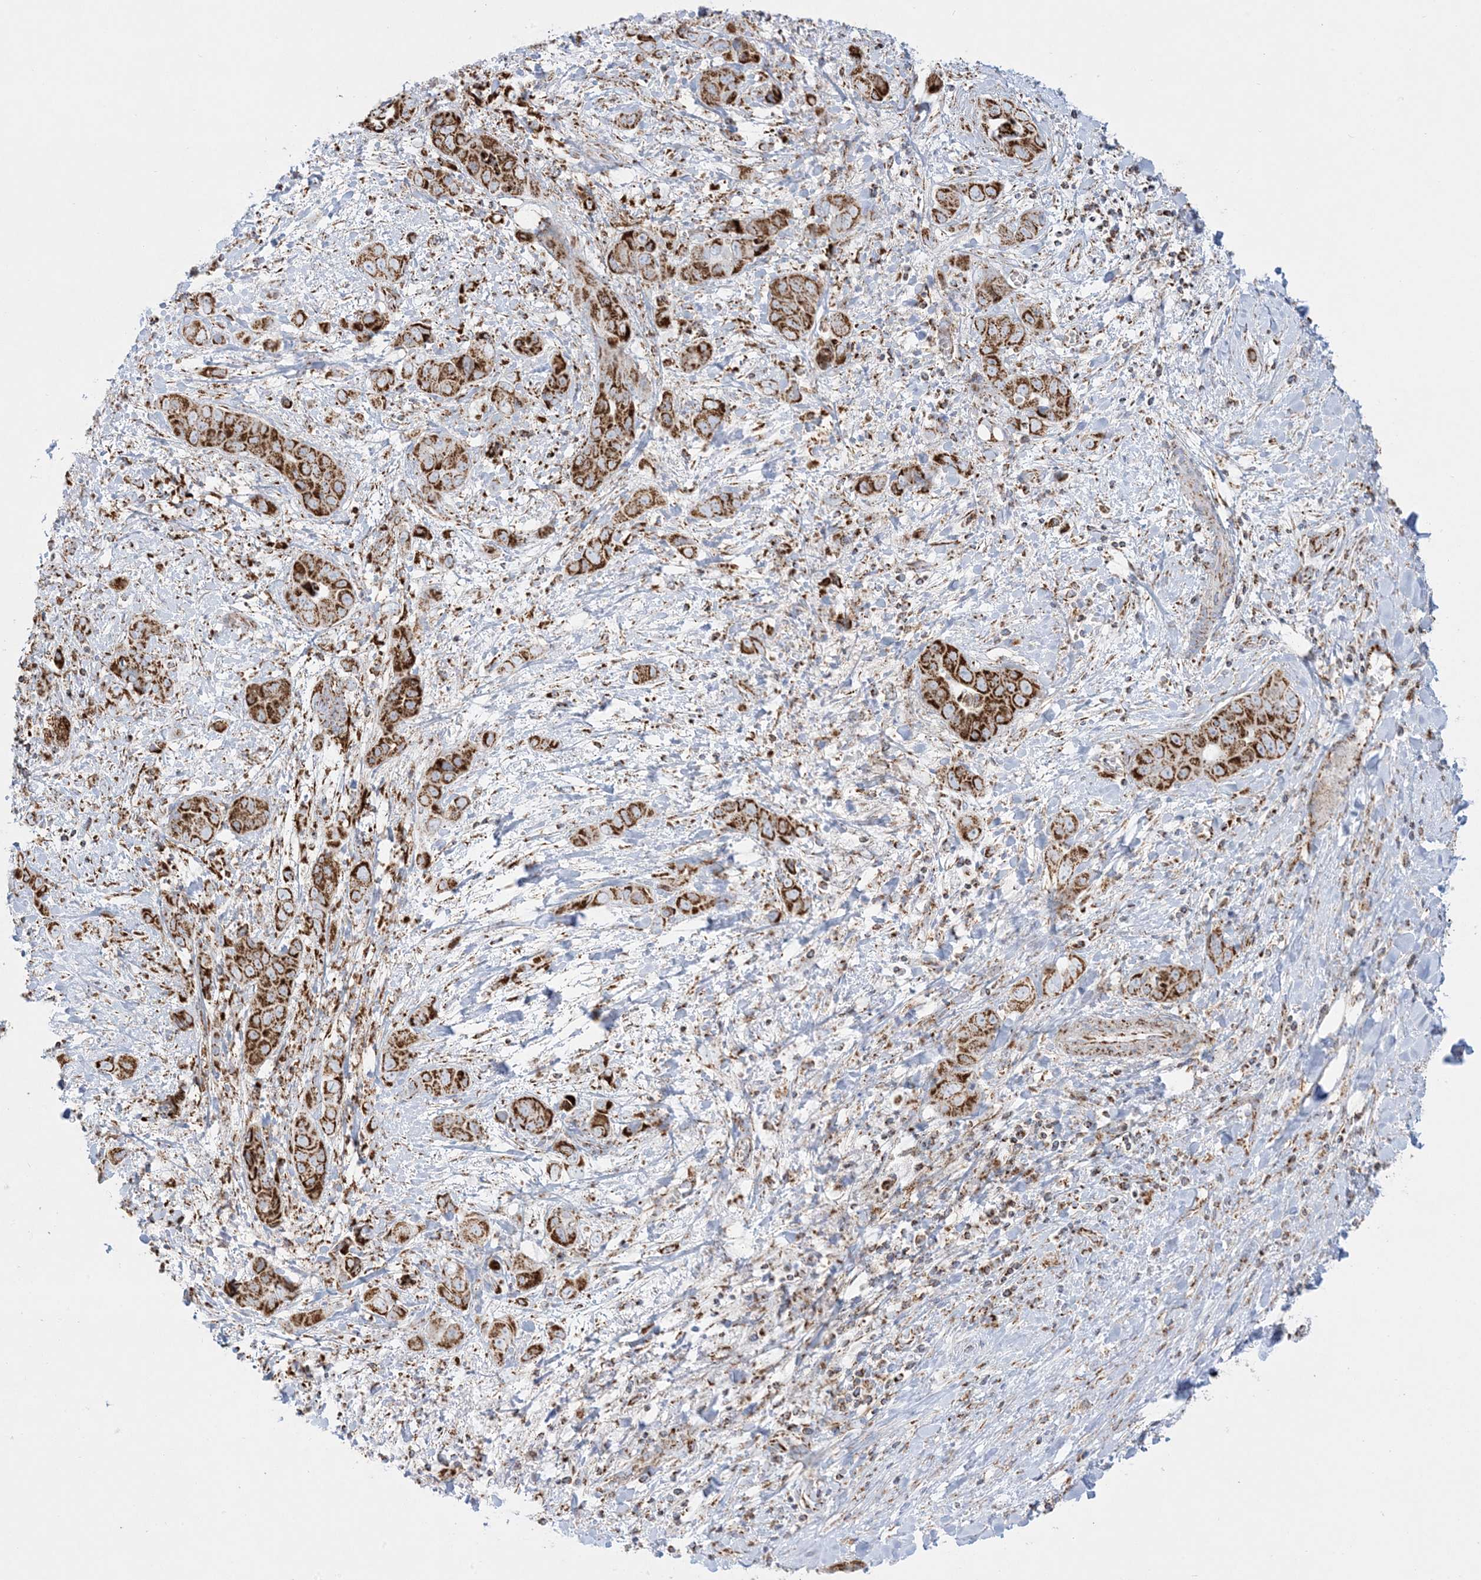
{"staining": {"intensity": "strong", "quantity": ">75%", "location": "cytoplasmic/membranous"}, "tissue": "liver cancer", "cell_type": "Tumor cells", "image_type": "cancer", "snomed": [{"axis": "morphology", "description": "Cholangiocarcinoma"}, {"axis": "topography", "description": "Liver"}], "caption": "IHC (DAB) staining of human liver cancer (cholangiocarcinoma) exhibits strong cytoplasmic/membranous protein staining in approximately >75% of tumor cells.", "gene": "MRPS36", "patient": {"sex": "female", "age": 52}}